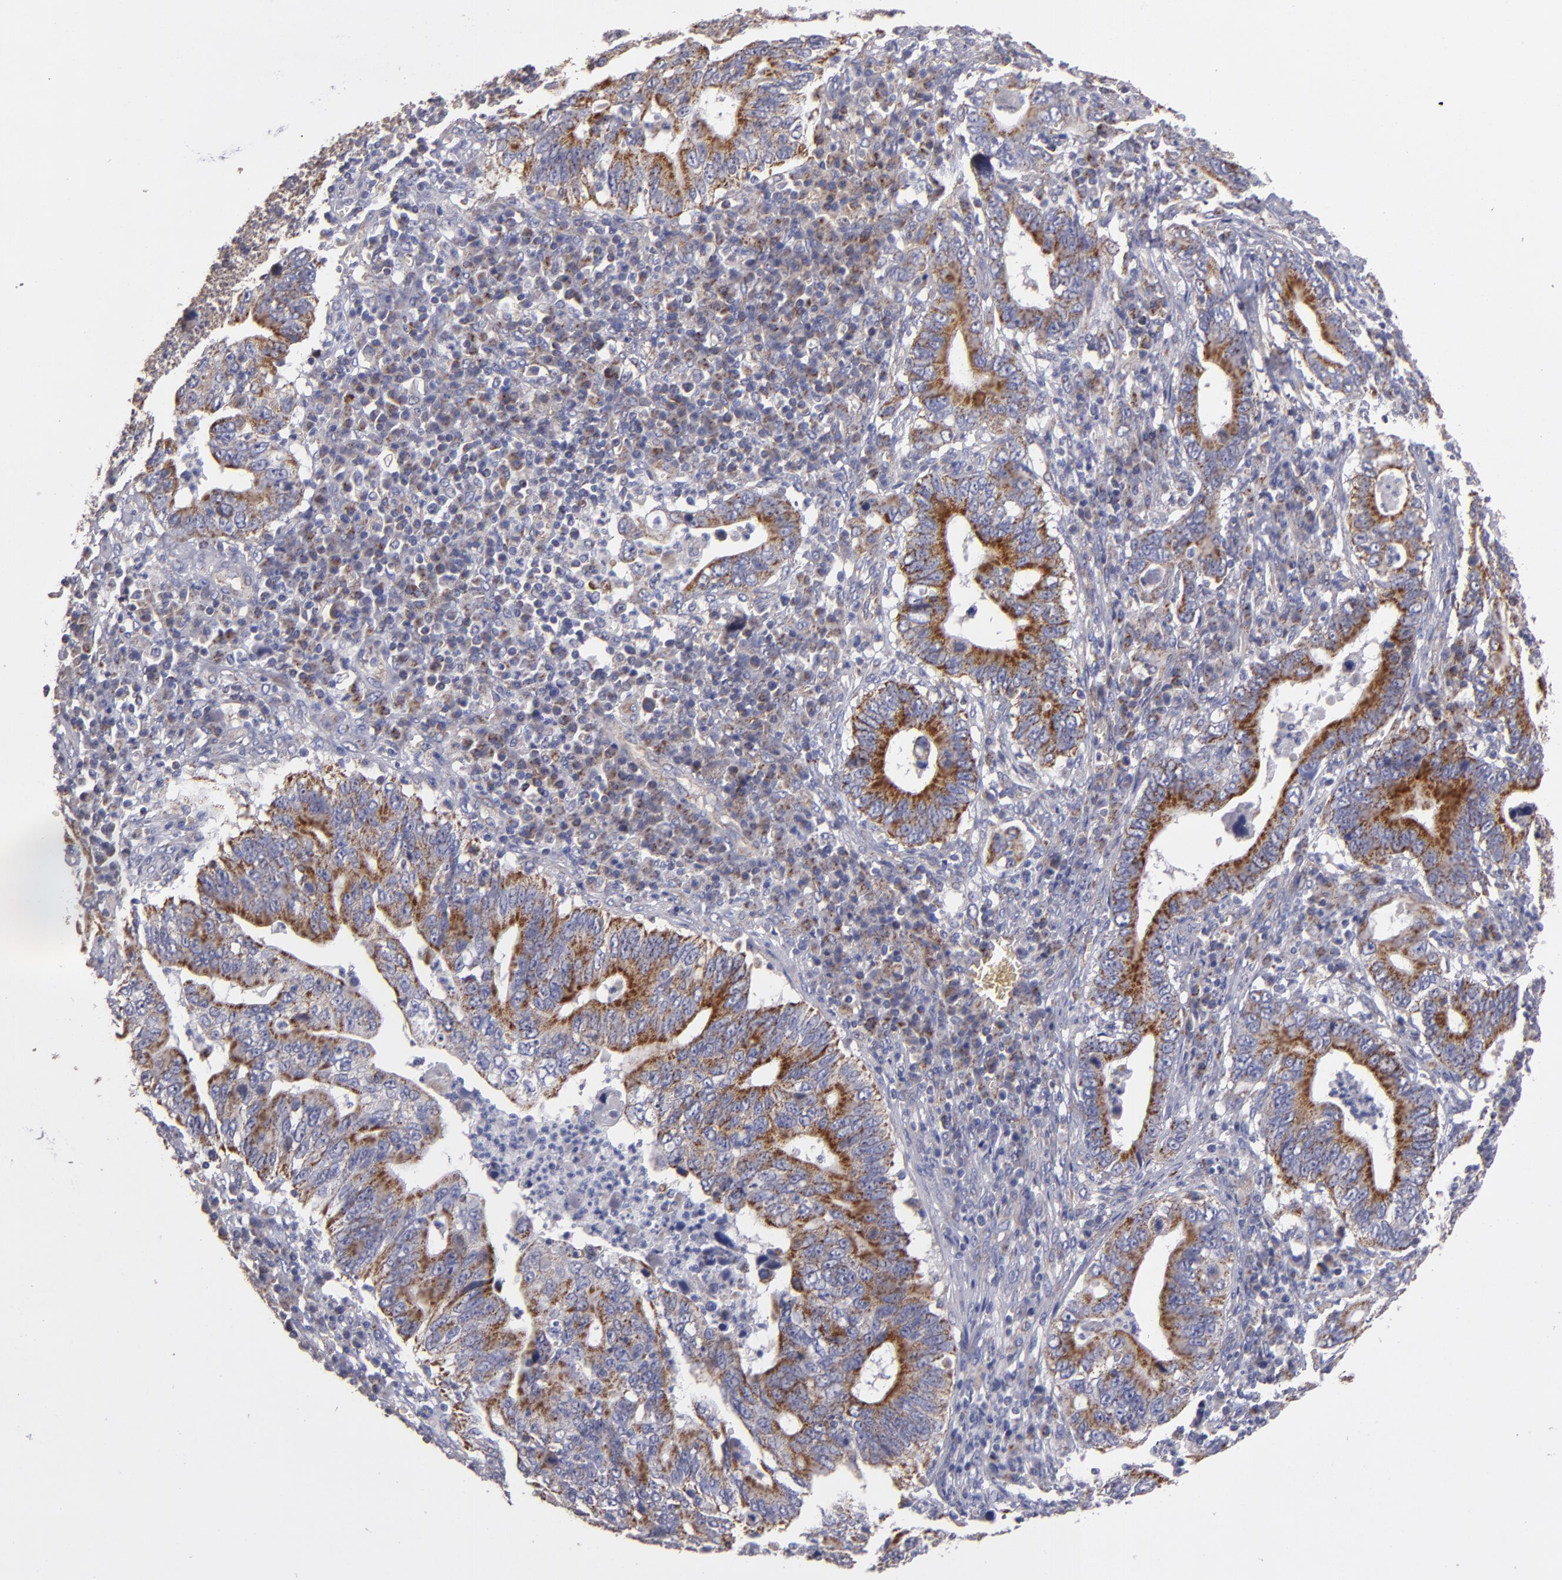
{"staining": {"intensity": "strong", "quantity": ">75%", "location": "cytoplasmic/membranous"}, "tissue": "stomach cancer", "cell_type": "Tumor cells", "image_type": "cancer", "snomed": [{"axis": "morphology", "description": "Adenocarcinoma, NOS"}, {"axis": "topography", "description": "Stomach, upper"}], "caption": "Protein staining of adenocarcinoma (stomach) tissue shows strong cytoplasmic/membranous expression in about >75% of tumor cells. The protein is shown in brown color, while the nuclei are stained blue.", "gene": "CLTA", "patient": {"sex": "male", "age": 63}}